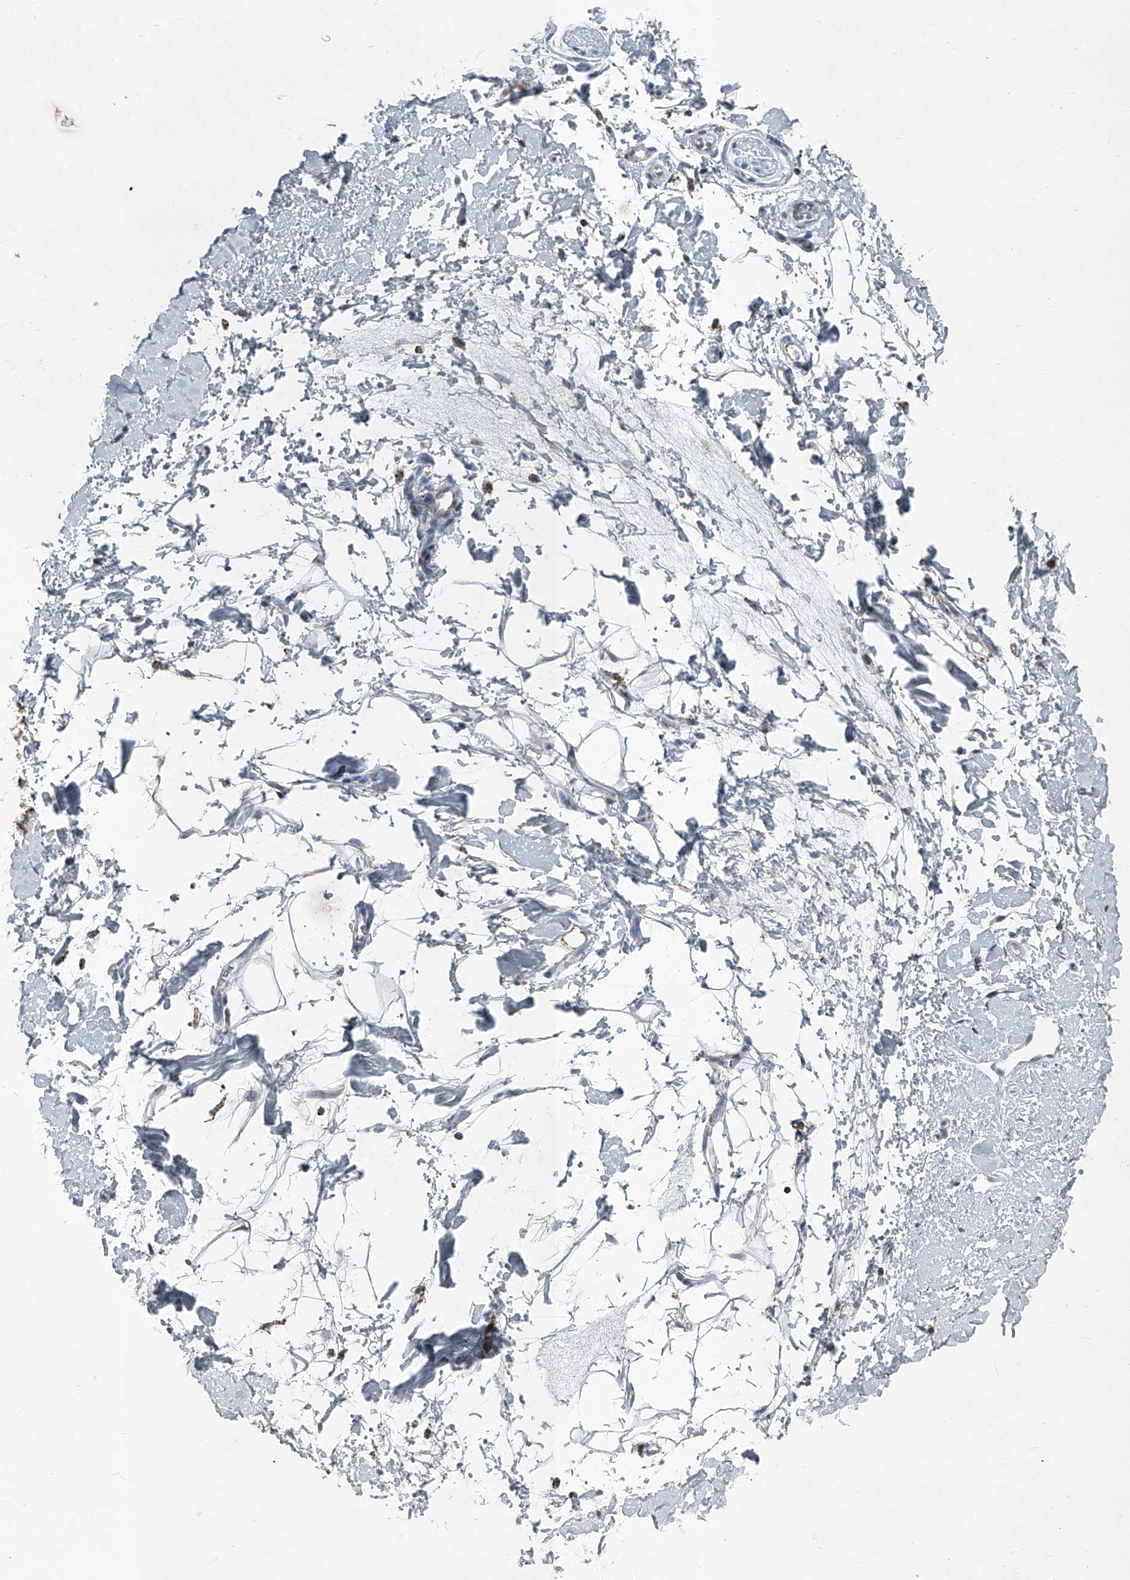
{"staining": {"intensity": "negative", "quantity": "none", "location": "none"}, "tissue": "adipose tissue", "cell_type": "Adipocytes", "image_type": "normal", "snomed": [{"axis": "morphology", "description": "Normal tissue, NOS"}, {"axis": "morphology", "description": "Adenocarcinoma, NOS"}, {"axis": "topography", "description": "Pancreas"}, {"axis": "topography", "description": "Peripheral nerve tissue"}], "caption": "The micrograph reveals no staining of adipocytes in normal adipose tissue.", "gene": "CHRNA7", "patient": {"sex": "male", "age": 59}}